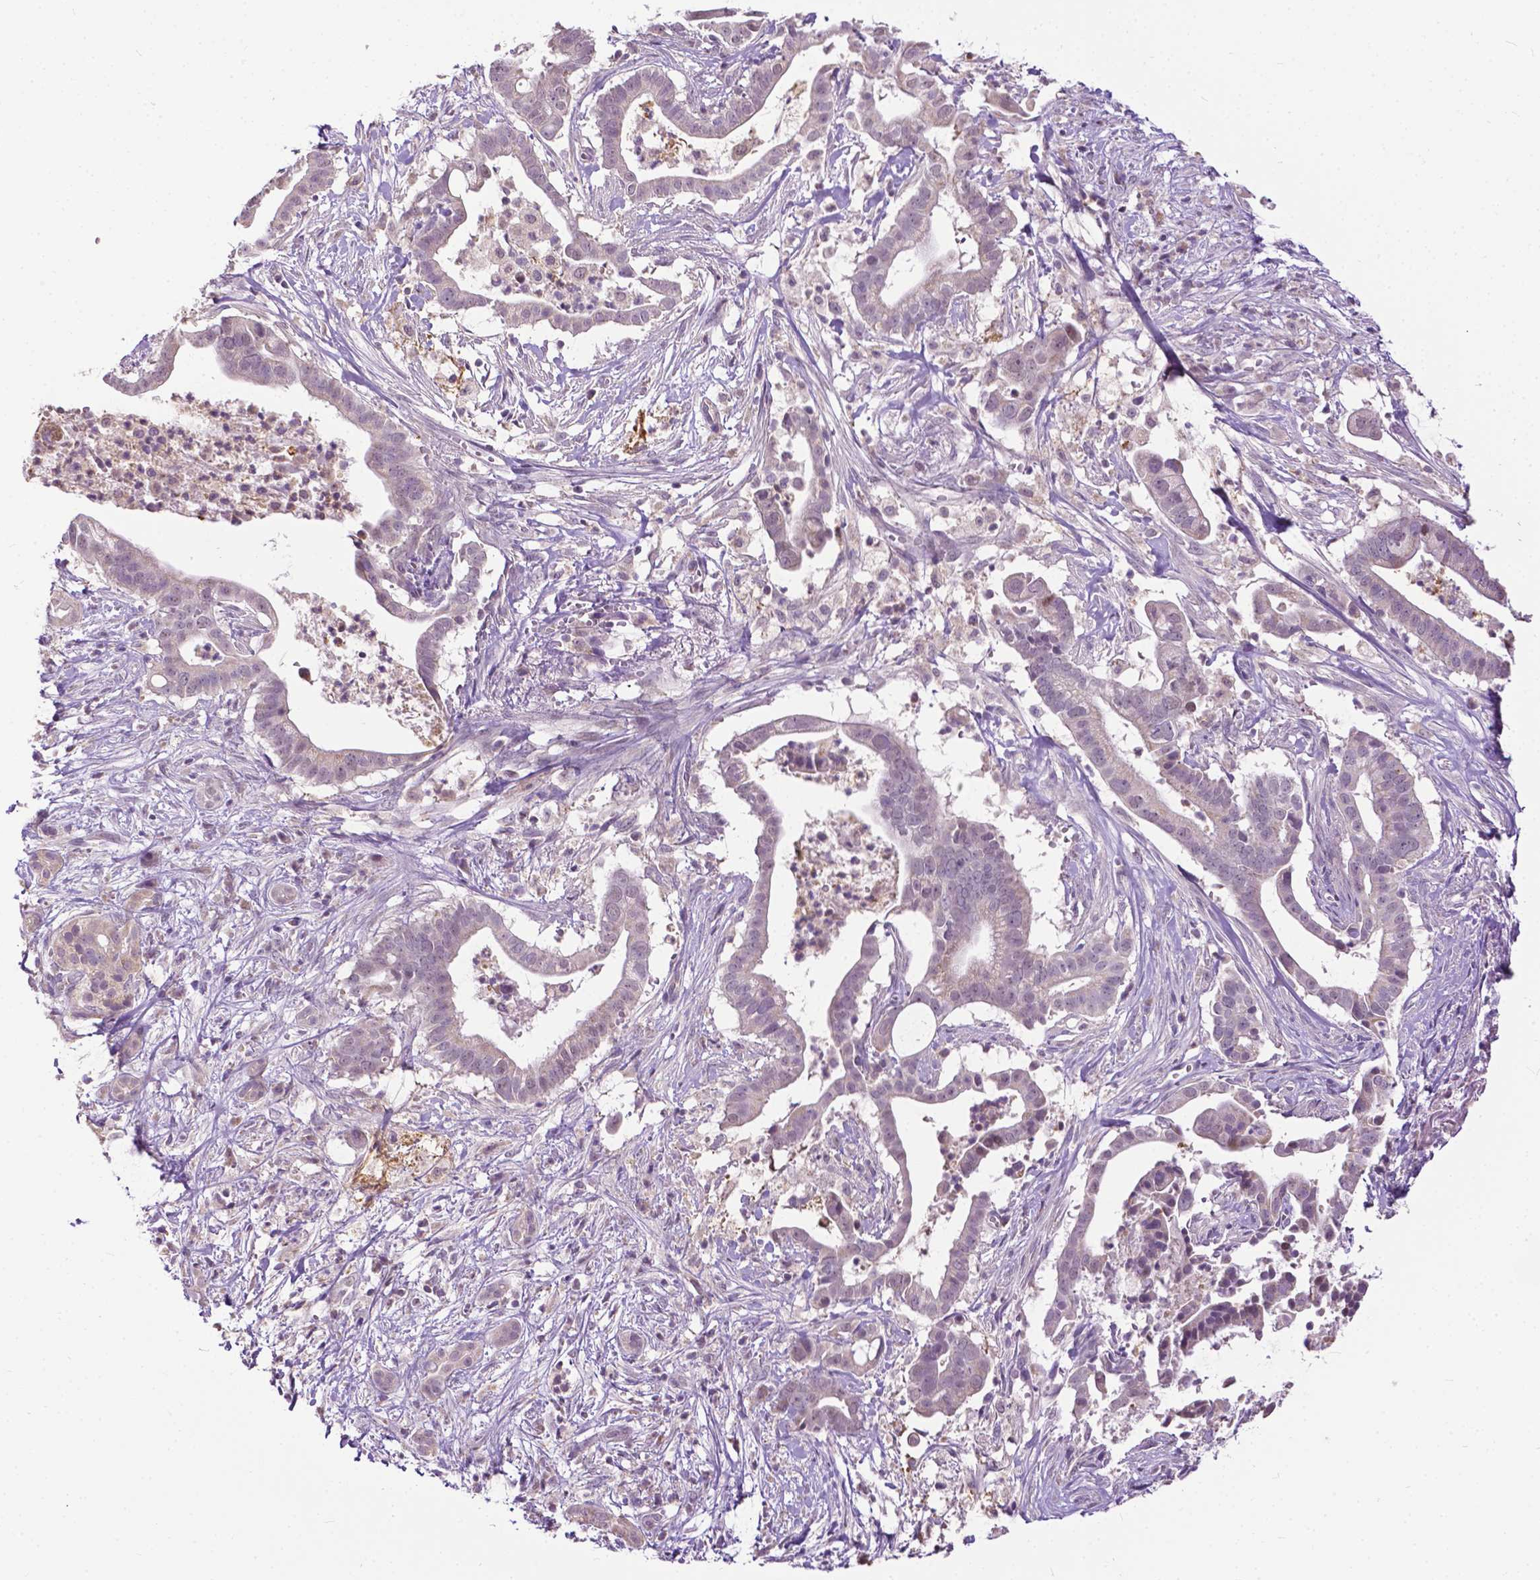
{"staining": {"intensity": "negative", "quantity": "none", "location": "none"}, "tissue": "pancreatic cancer", "cell_type": "Tumor cells", "image_type": "cancer", "snomed": [{"axis": "morphology", "description": "Adenocarcinoma, NOS"}, {"axis": "topography", "description": "Pancreas"}], "caption": "IHC of human adenocarcinoma (pancreatic) shows no positivity in tumor cells.", "gene": "TTC9B", "patient": {"sex": "male", "age": 61}}